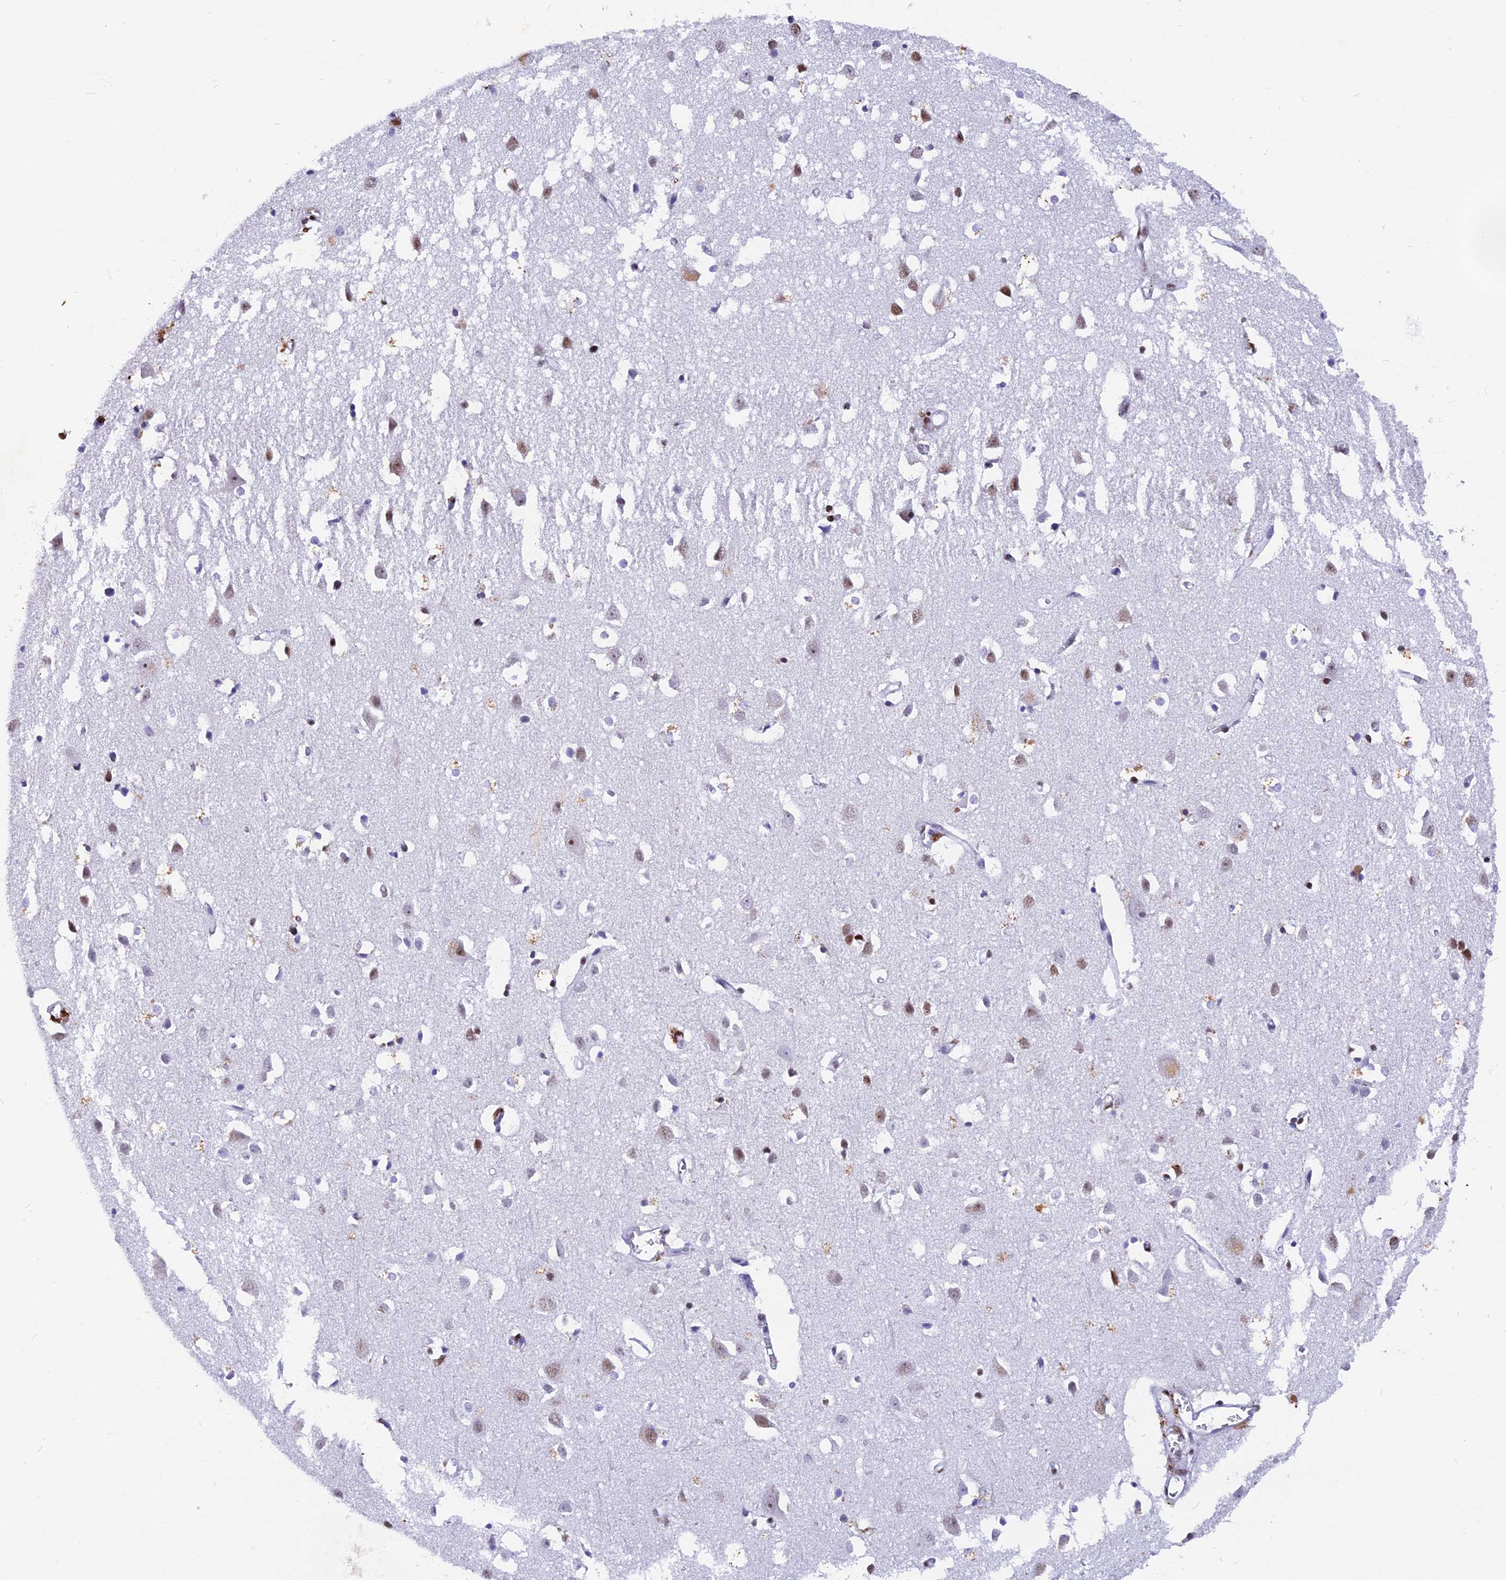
{"staining": {"intensity": "negative", "quantity": "none", "location": "none"}, "tissue": "cerebral cortex", "cell_type": "Endothelial cells", "image_type": "normal", "snomed": [{"axis": "morphology", "description": "Normal tissue, NOS"}, {"axis": "topography", "description": "Cerebral cortex"}], "caption": "Endothelial cells show no significant protein positivity in benign cerebral cortex.", "gene": "NSA2", "patient": {"sex": "female", "age": 64}}